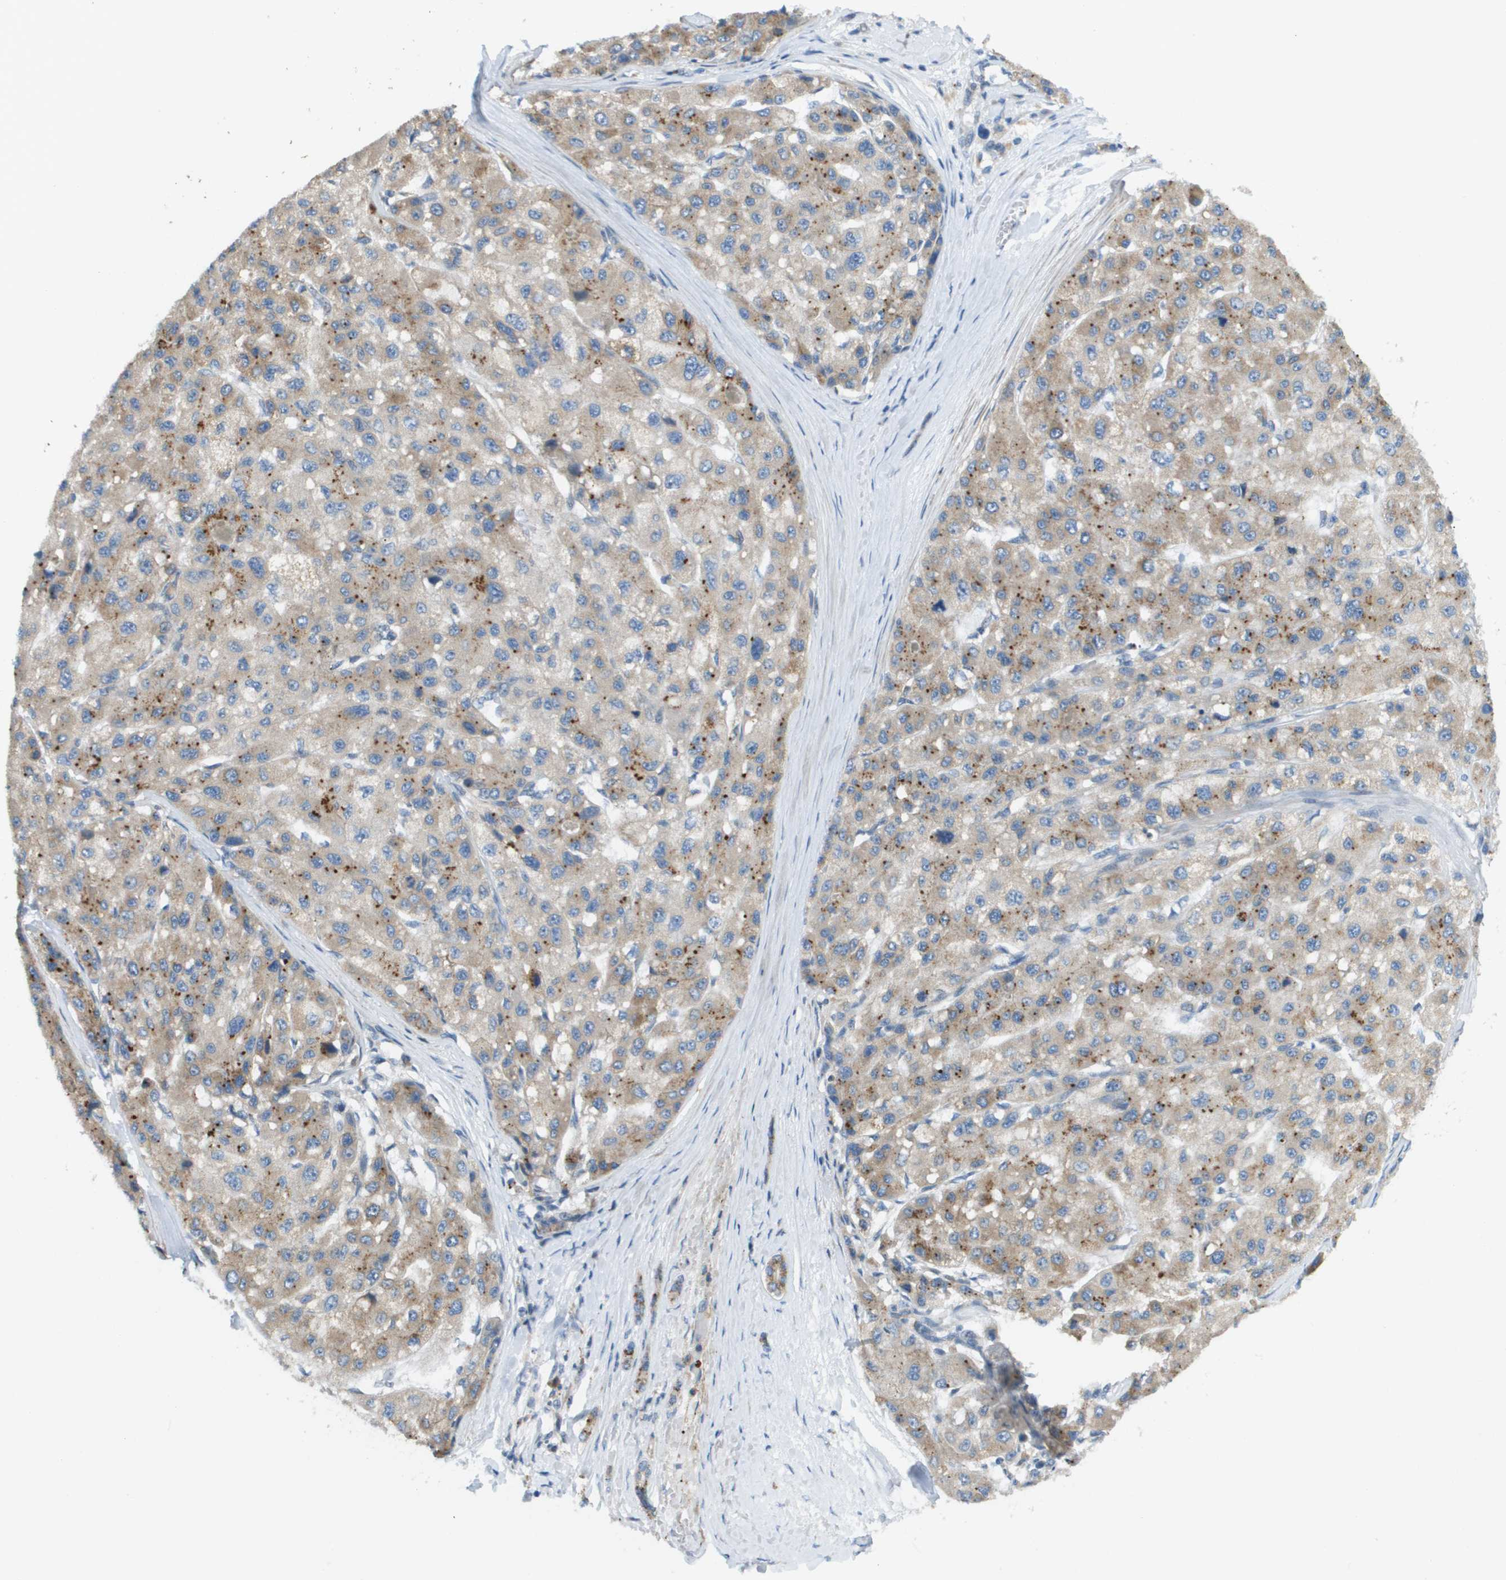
{"staining": {"intensity": "moderate", "quantity": ">75%", "location": "cytoplasmic/membranous"}, "tissue": "liver cancer", "cell_type": "Tumor cells", "image_type": "cancer", "snomed": [{"axis": "morphology", "description": "Carcinoma, Hepatocellular, NOS"}, {"axis": "topography", "description": "Liver"}], "caption": "This micrograph displays immunohistochemistry (IHC) staining of liver hepatocellular carcinoma, with medium moderate cytoplasmic/membranous positivity in about >75% of tumor cells.", "gene": "MYH11", "patient": {"sex": "male", "age": 80}}